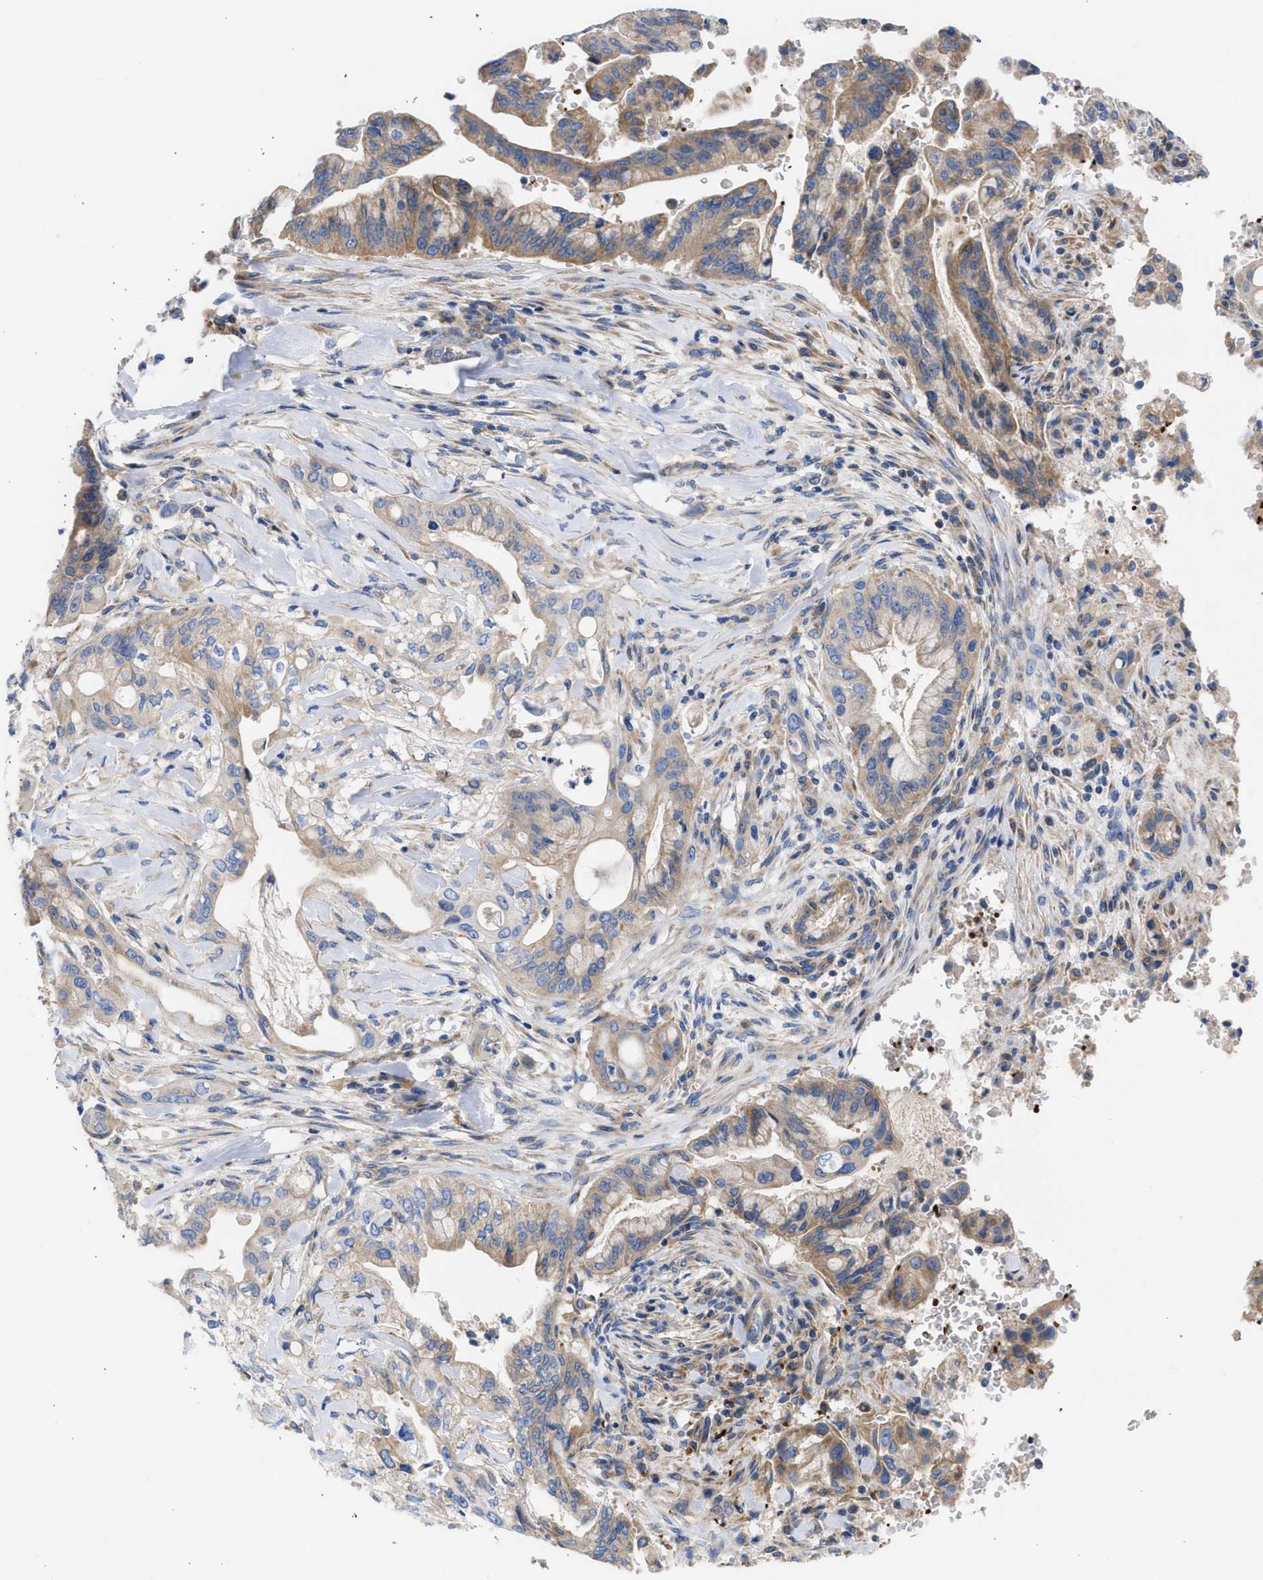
{"staining": {"intensity": "moderate", "quantity": "25%-75%", "location": "cytoplasmic/membranous"}, "tissue": "pancreatic cancer", "cell_type": "Tumor cells", "image_type": "cancer", "snomed": [{"axis": "morphology", "description": "Adenocarcinoma, NOS"}, {"axis": "topography", "description": "Pancreas"}], "caption": "IHC micrograph of pancreatic cancer (adenocarcinoma) stained for a protein (brown), which displays medium levels of moderate cytoplasmic/membranous positivity in about 25%-75% of tumor cells.", "gene": "BTG3", "patient": {"sex": "female", "age": 73}}